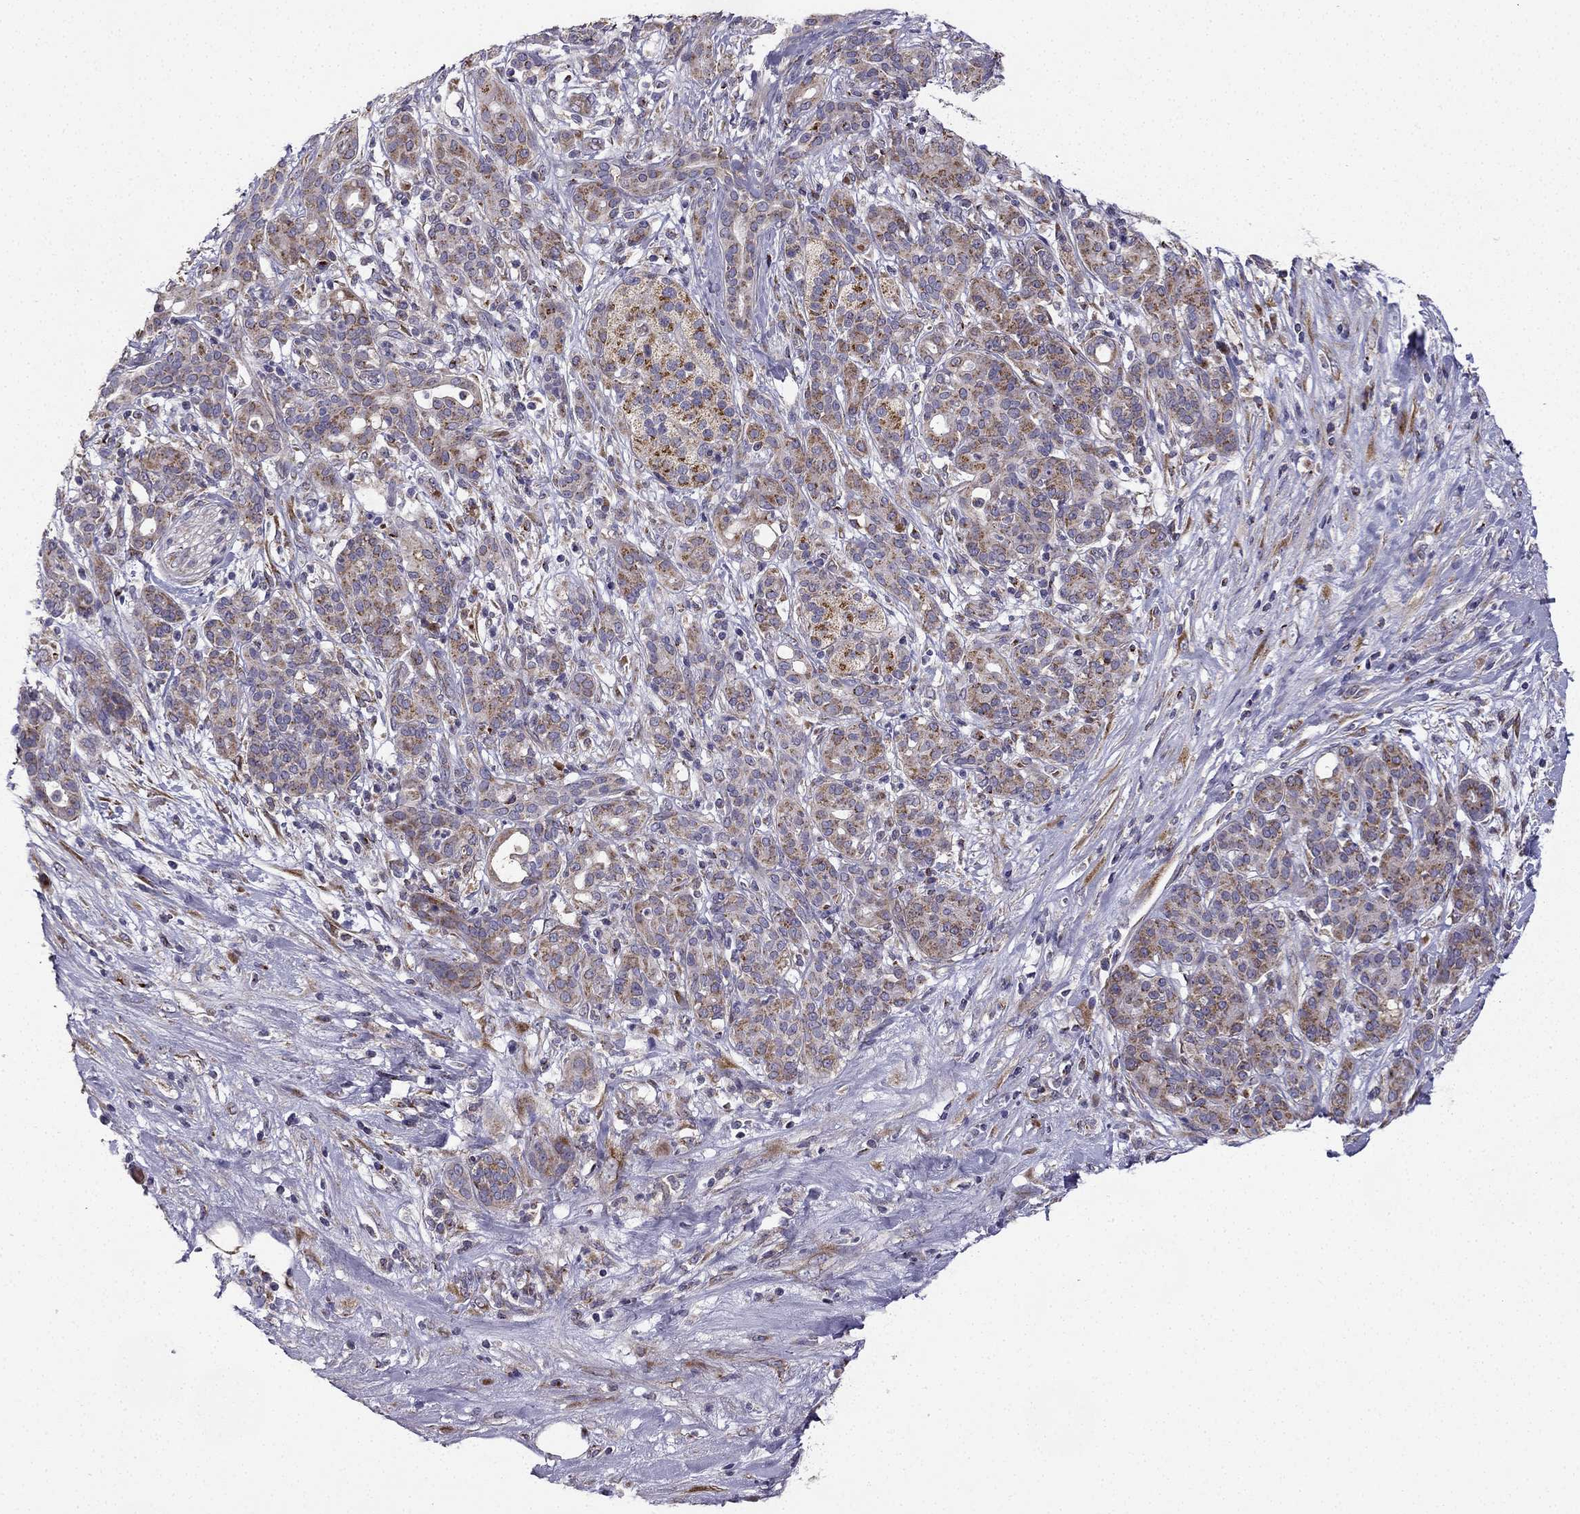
{"staining": {"intensity": "strong", "quantity": "25%-75%", "location": "cytoplasmic/membranous"}, "tissue": "pancreatic cancer", "cell_type": "Tumor cells", "image_type": "cancer", "snomed": [{"axis": "morphology", "description": "Adenocarcinoma, NOS"}, {"axis": "topography", "description": "Pancreas"}], "caption": "This is a micrograph of immunohistochemistry (IHC) staining of pancreatic cancer, which shows strong positivity in the cytoplasmic/membranous of tumor cells.", "gene": "B4GALT7", "patient": {"sex": "male", "age": 44}}